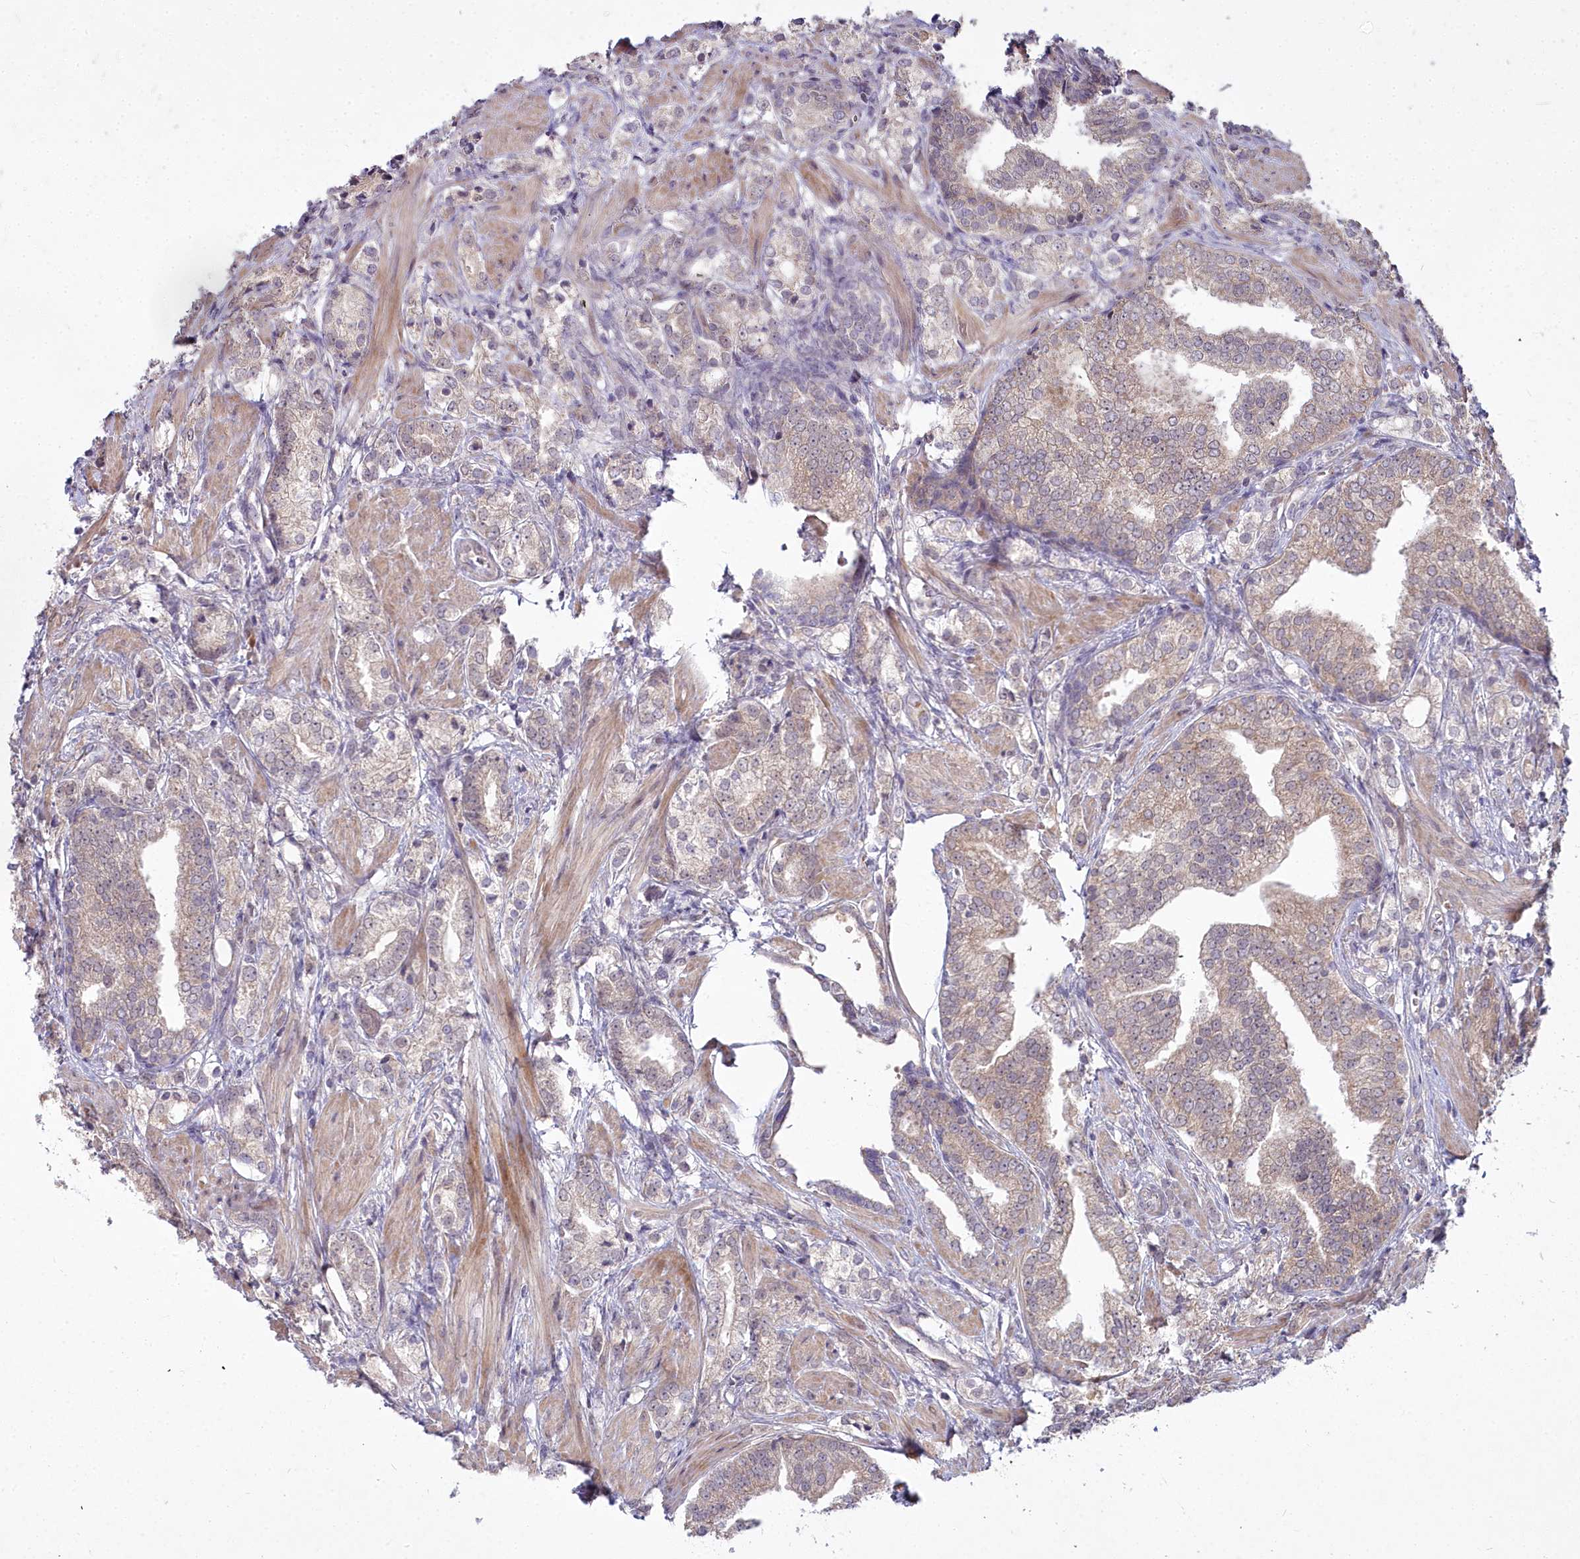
{"staining": {"intensity": "weak", "quantity": "25%-75%", "location": "cytoplasmic/membranous"}, "tissue": "prostate cancer", "cell_type": "Tumor cells", "image_type": "cancer", "snomed": [{"axis": "morphology", "description": "Adenocarcinoma, High grade"}, {"axis": "topography", "description": "Prostate"}], "caption": "Protein staining of prostate cancer (high-grade adenocarcinoma) tissue shows weak cytoplasmic/membranous staining in approximately 25%-75% of tumor cells.", "gene": "MICU2", "patient": {"sex": "male", "age": 50}}